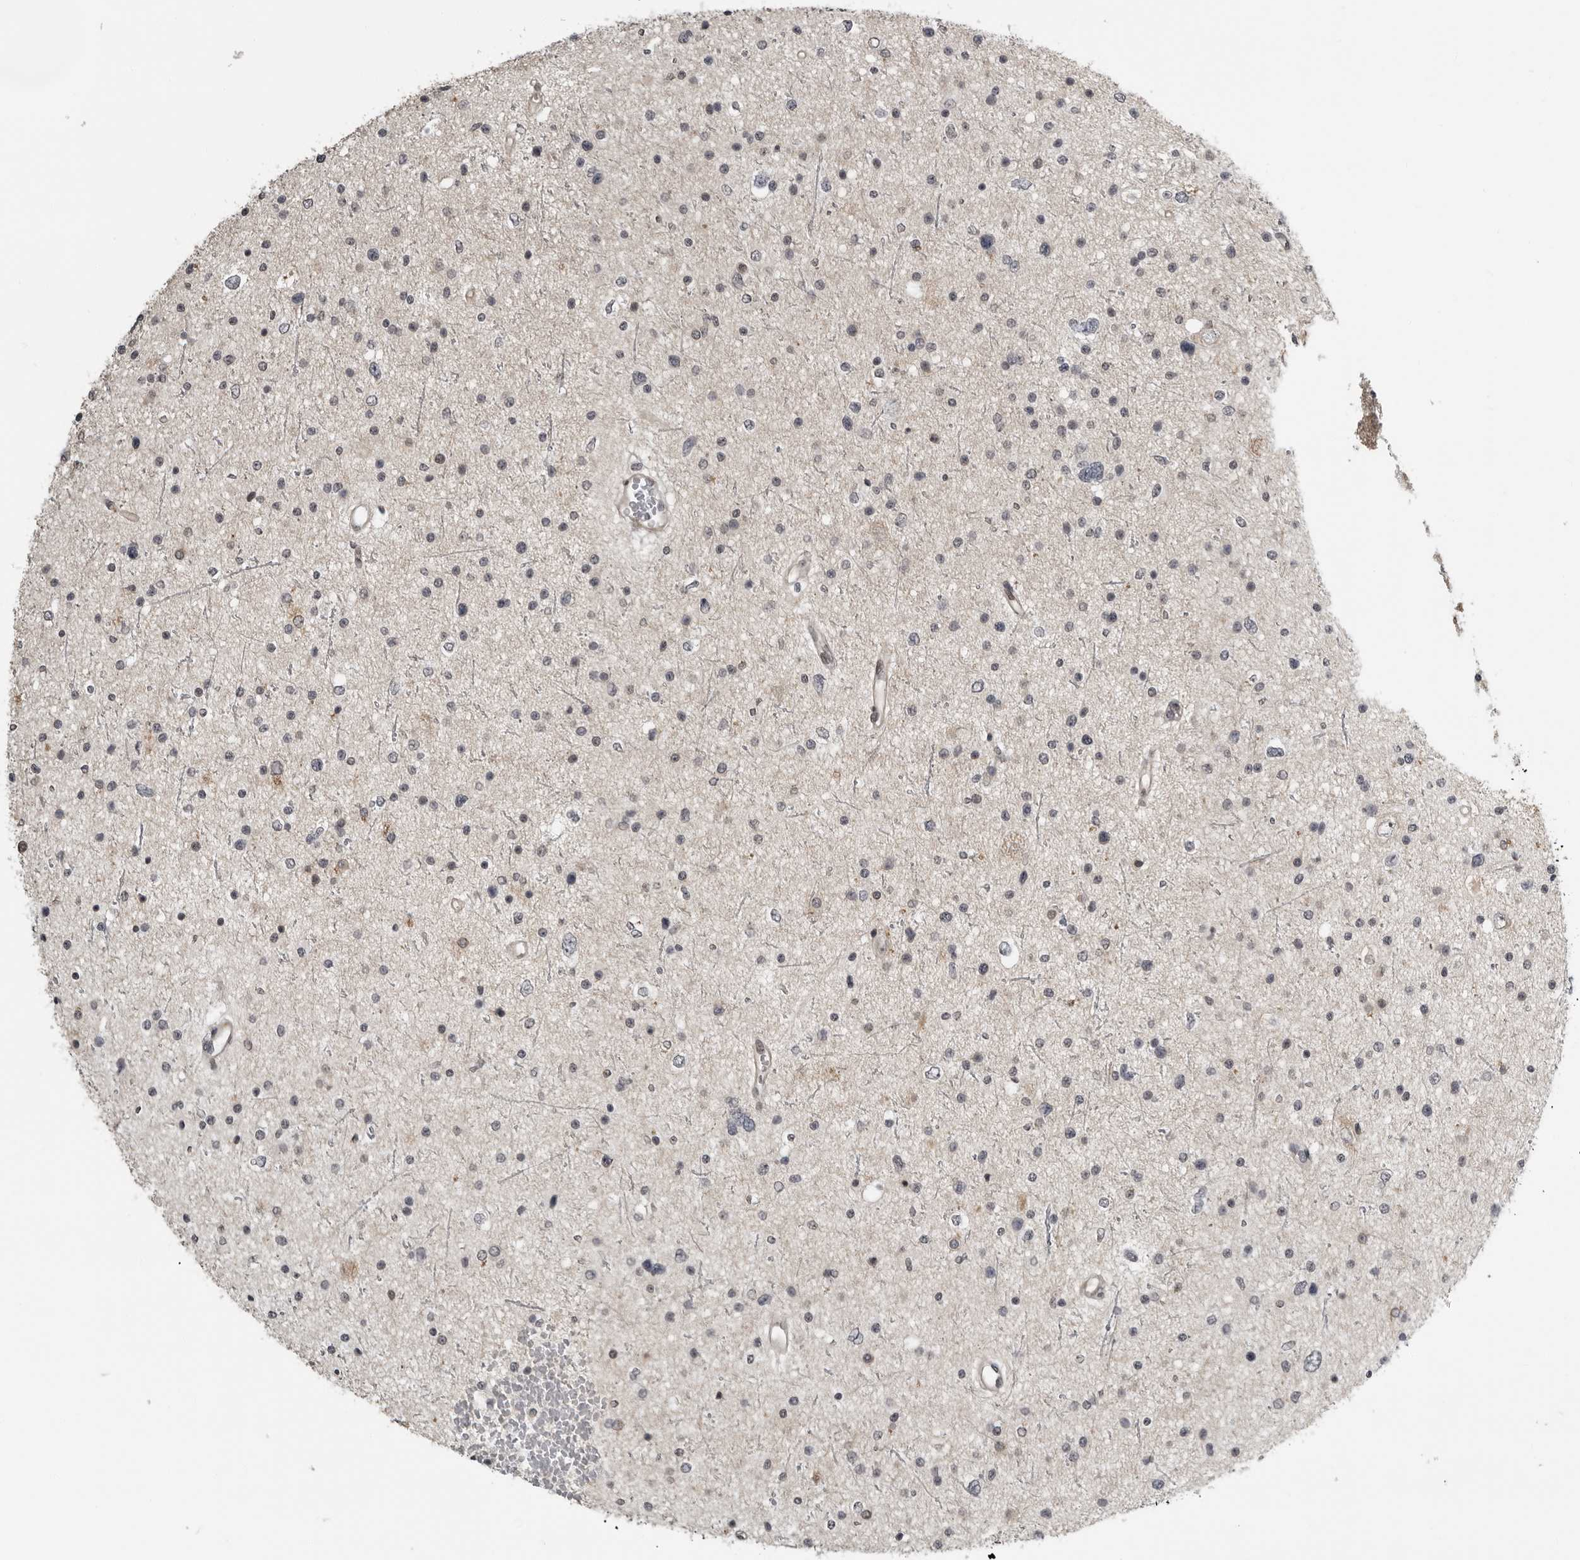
{"staining": {"intensity": "negative", "quantity": "none", "location": "none"}, "tissue": "glioma", "cell_type": "Tumor cells", "image_type": "cancer", "snomed": [{"axis": "morphology", "description": "Glioma, malignant, Low grade"}, {"axis": "topography", "description": "Brain"}], "caption": "A histopathology image of human glioma is negative for staining in tumor cells.", "gene": "PRRX2", "patient": {"sex": "female", "age": 37}}